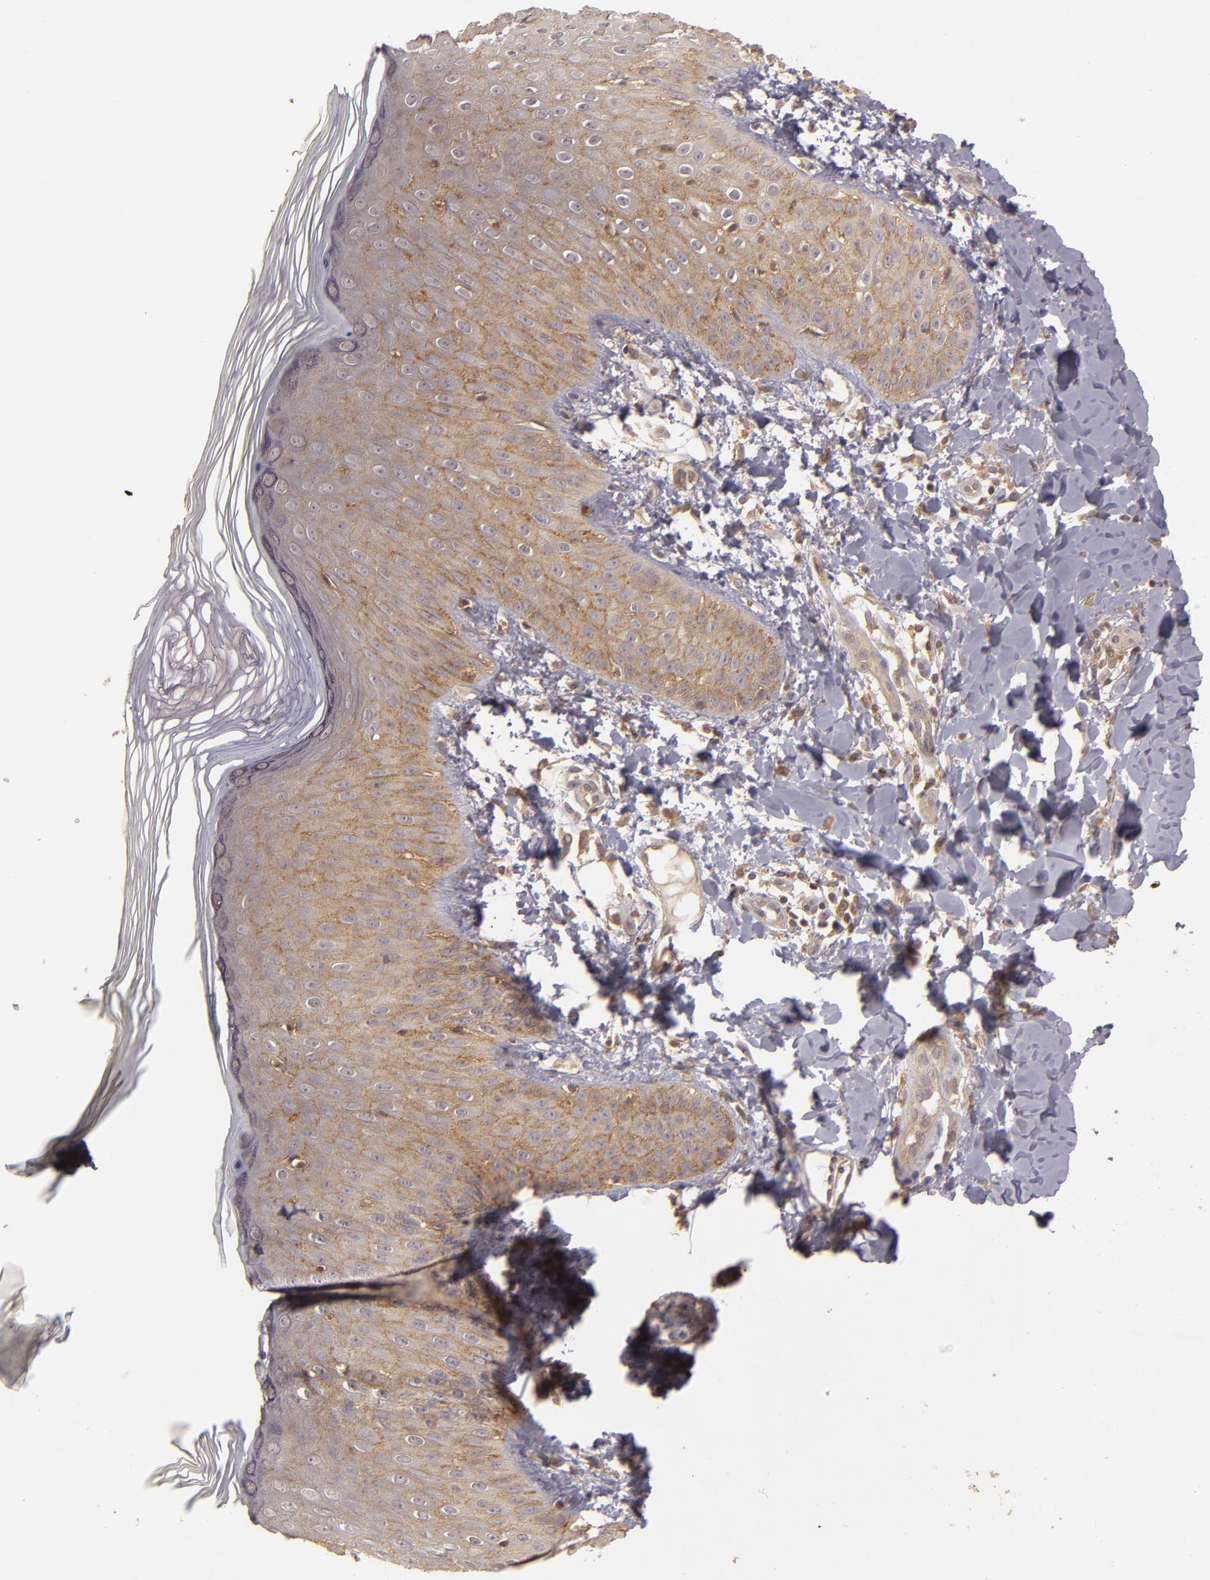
{"staining": {"intensity": "moderate", "quantity": ">75%", "location": "cytoplasmic/membranous"}, "tissue": "skin", "cell_type": "Epidermal cells", "image_type": "normal", "snomed": [{"axis": "morphology", "description": "Normal tissue, NOS"}, {"axis": "morphology", "description": "Inflammation, NOS"}, {"axis": "topography", "description": "Soft tissue"}, {"axis": "topography", "description": "Anal"}], "caption": "DAB immunohistochemical staining of benign human skin reveals moderate cytoplasmic/membranous protein expression in approximately >75% of epidermal cells.", "gene": "HRAS", "patient": {"sex": "female", "age": 15}}